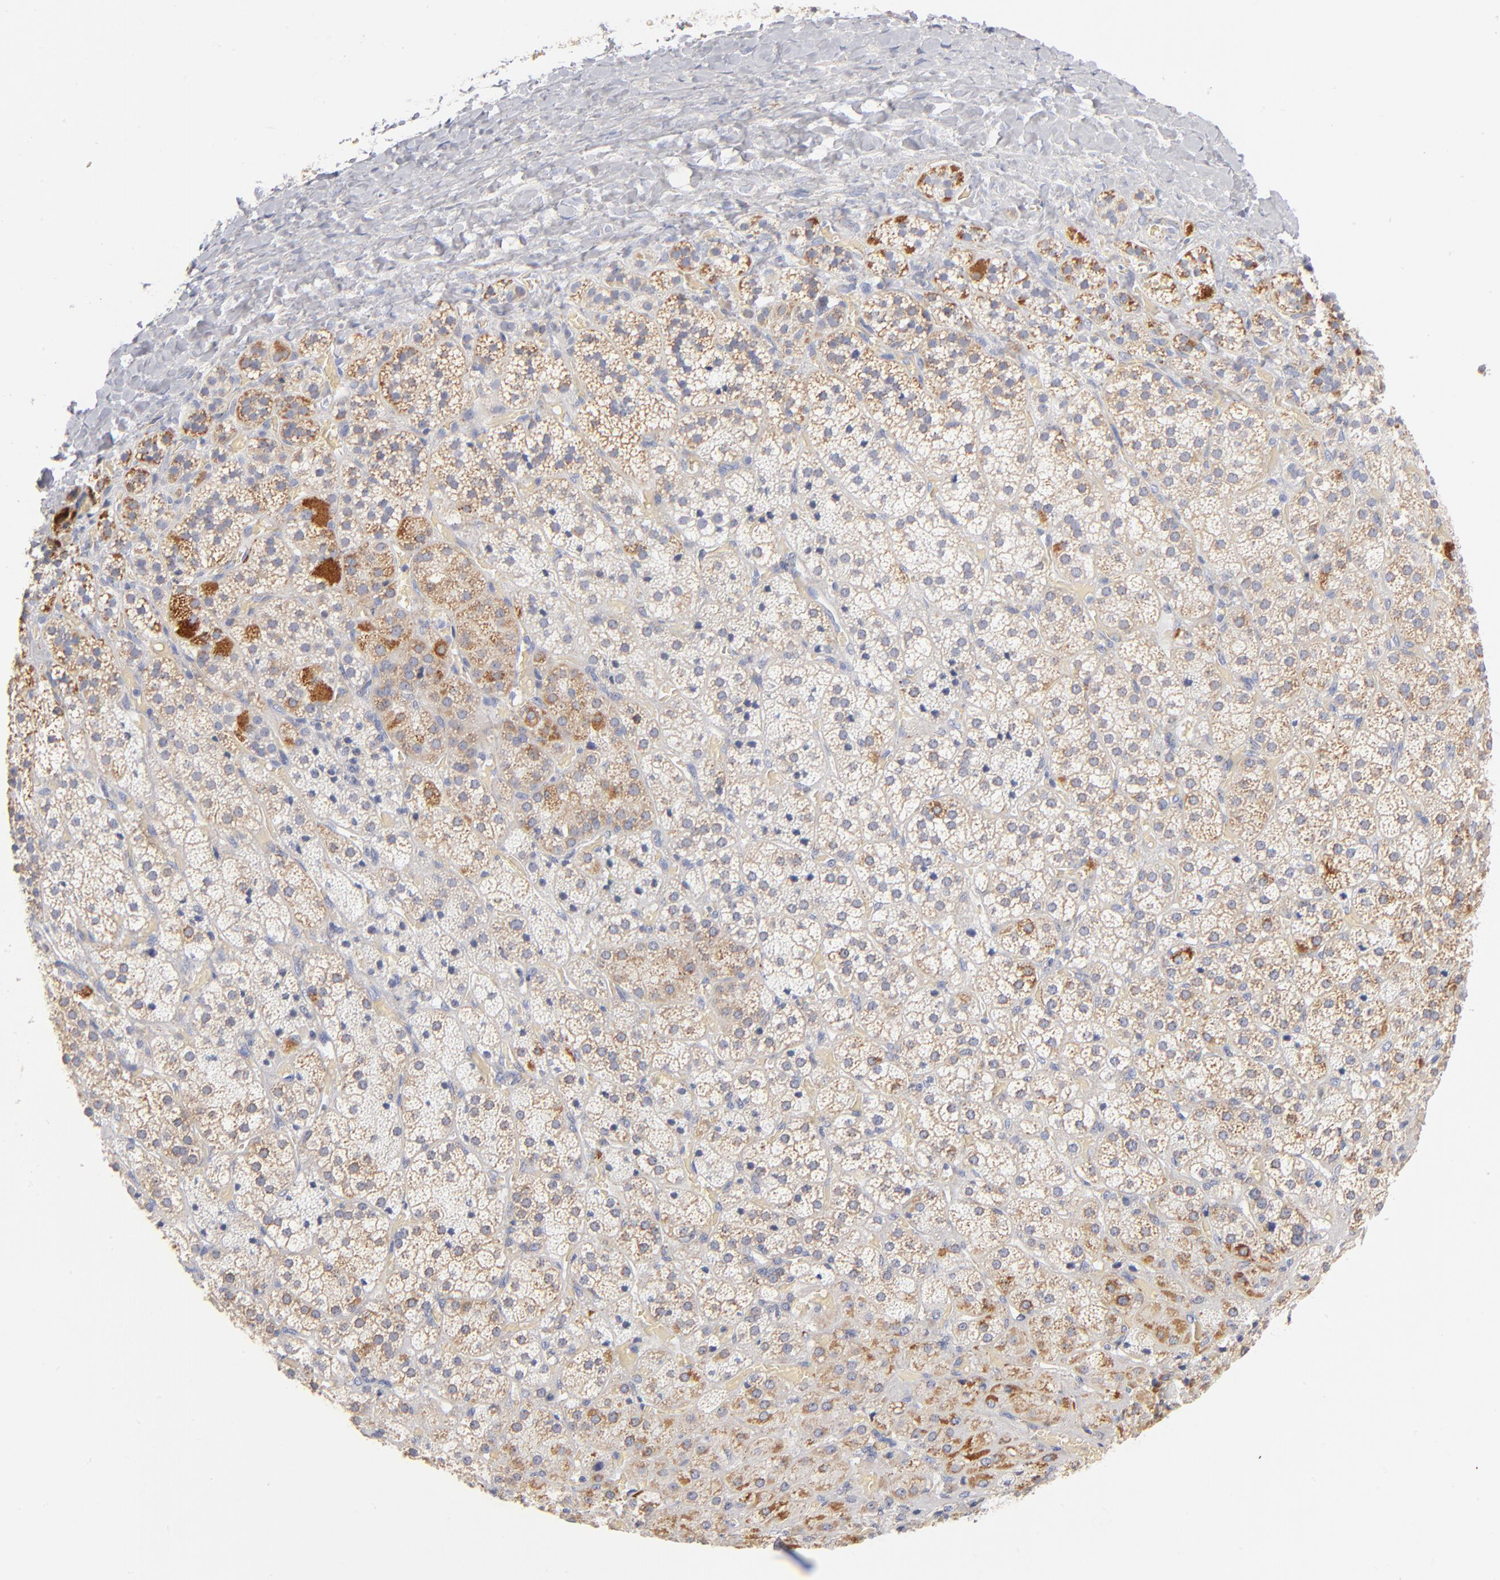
{"staining": {"intensity": "moderate", "quantity": ">75%", "location": "cytoplasmic/membranous"}, "tissue": "adrenal gland", "cell_type": "Glandular cells", "image_type": "normal", "snomed": [{"axis": "morphology", "description": "Normal tissue, NOS"}, {"axis": "topography", "description": "Adrenal gland"}], "caption": "IHC (DAB (3,3'-diaminobenzidine)) staining of normal adrenal gland shows moderate cytoplasmic/membranous protein positivity in about >75% of glandular cells. The staining is performed using DAB brown chromogen to label protein expression. The nuclei are counter-stained blue using hematoxylin.", "gene": "DLAT", "patient": {"sex": "female", "age": 71}}